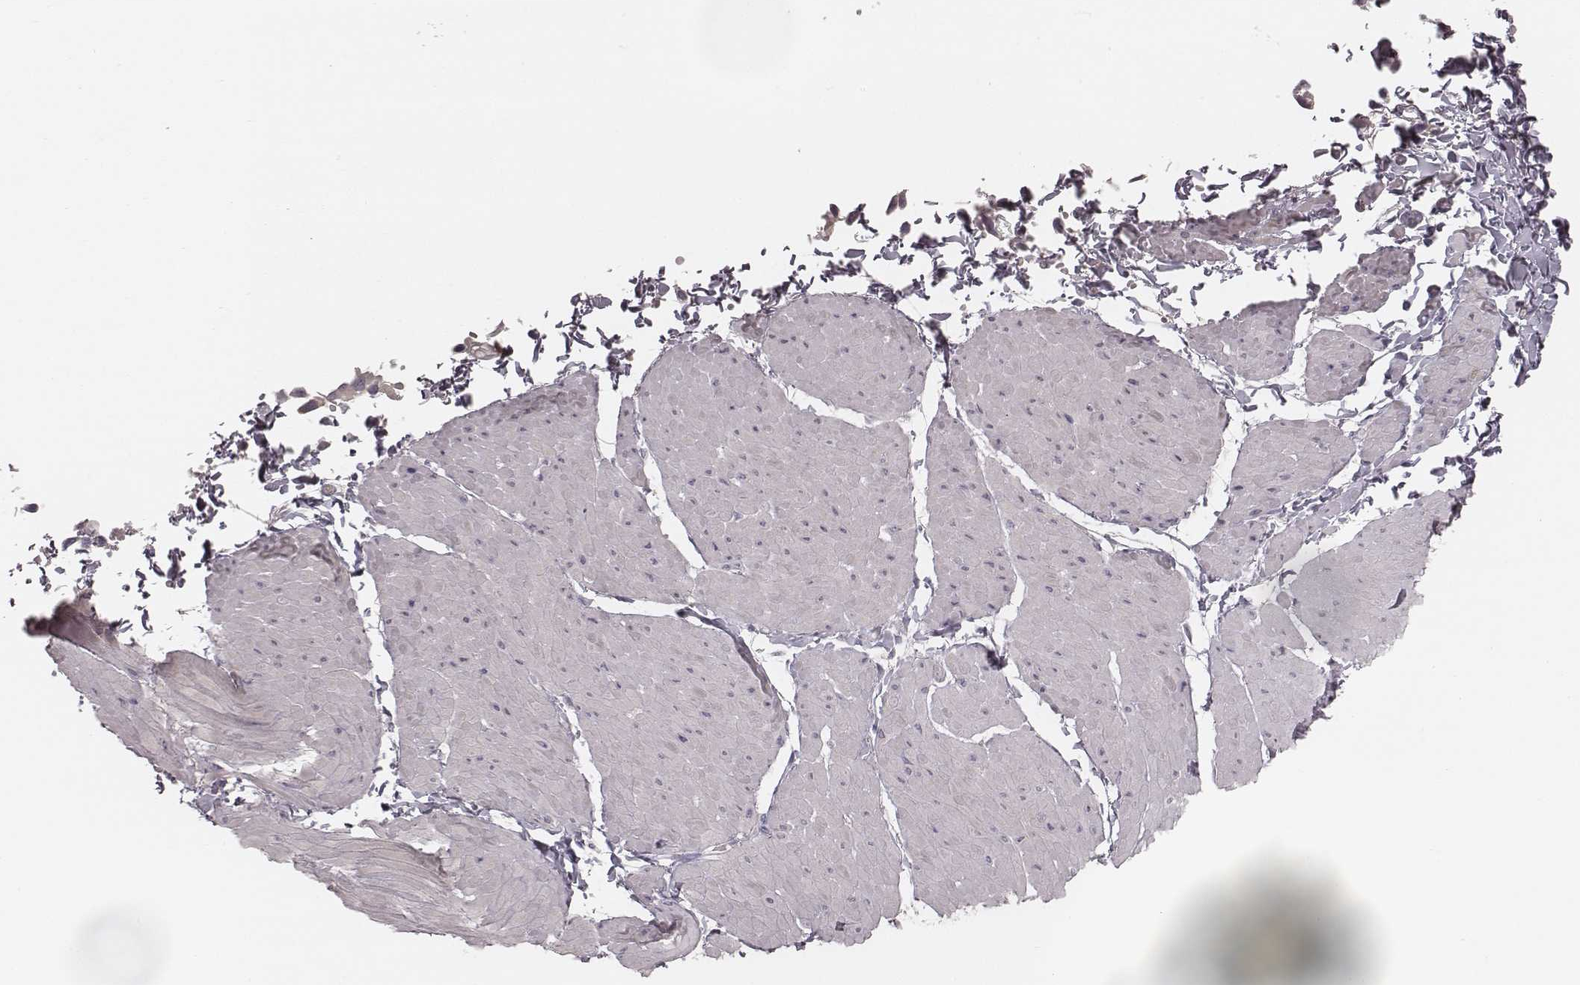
{"staining": {"intensity": "weak", "quantity": ">75%", "location": "cytoplasmic/membranous"}, "tissue": "adipose tissue", "cell_type": "Adipocytes", "image_type": "normal", "snomed": [{"axis": "morphology", "description": "Normal tissue, NOS"}, {"axis": "topography", "description": "Smooth muscle"}, {"axis": "topography", "description": "Peripheral nerve tissue"}], "caption": "Adipocytes exhibit low levels of weak cytoplasmic/membranous expression in approximately >75% of cells in unremarkable adipose tissue.", "gene": "TDRD5", "patient": {"sex": "male", "age": 58}}